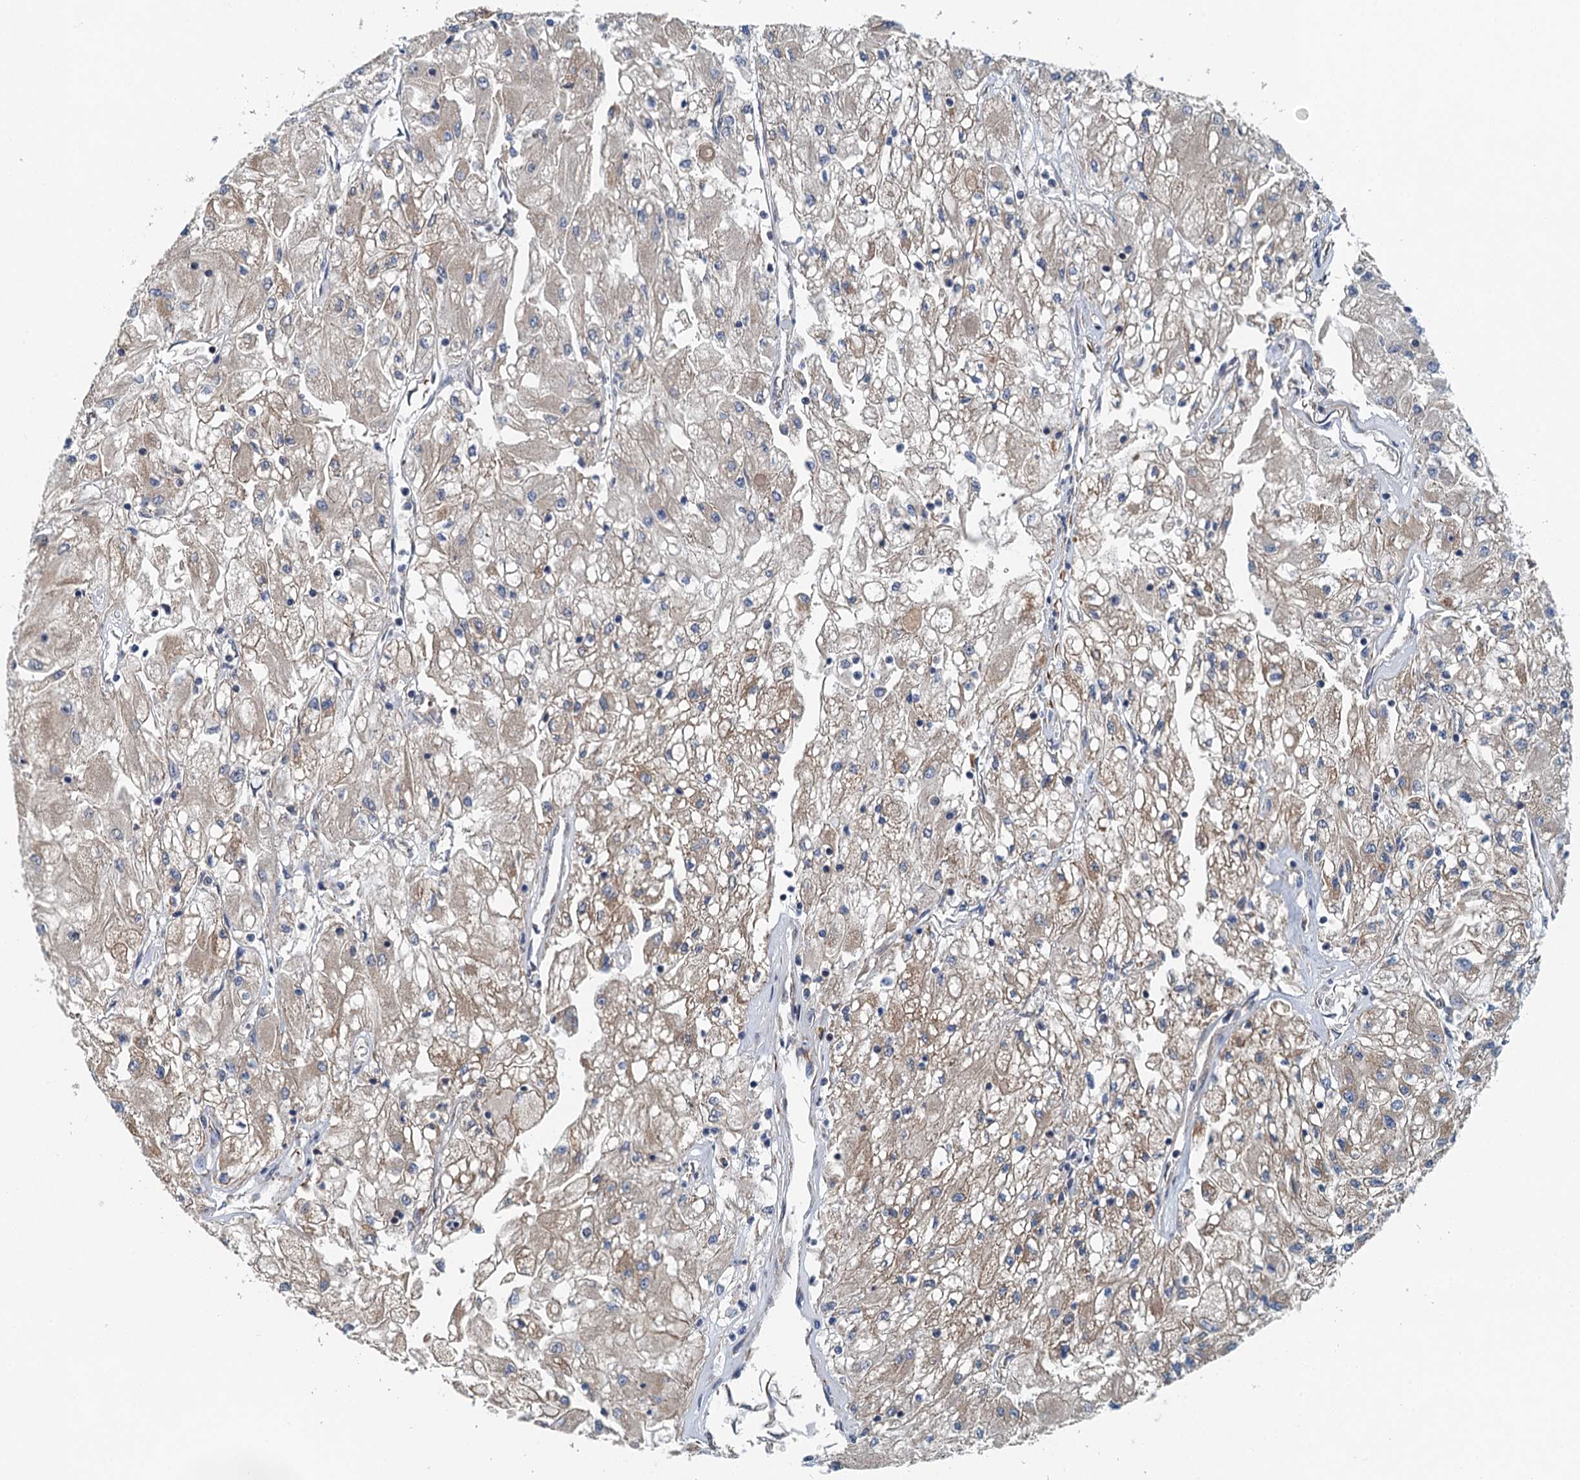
{"staining": {"intensity": "weak", "quantity": "<25%", "location": "cytoplasmic/membranous"}, "tissue": "renal cancer", "cell_type": "Tumor cells", "image_type": "cancer", "snomed": [{"axis": "morphology", "description": "Adenocarcinoma, NOS"}, {"axis": "topography", "description": "Kidney"}], "caption": "High power microscopy image of an immunohistochemistry (IHC) photomicrograph of renal cancer (adenocarcinoma), revealing no significant staining in tumor cells.", "gene": "PPP1R14D", "patient": {"sex": "male", "age": 80}}